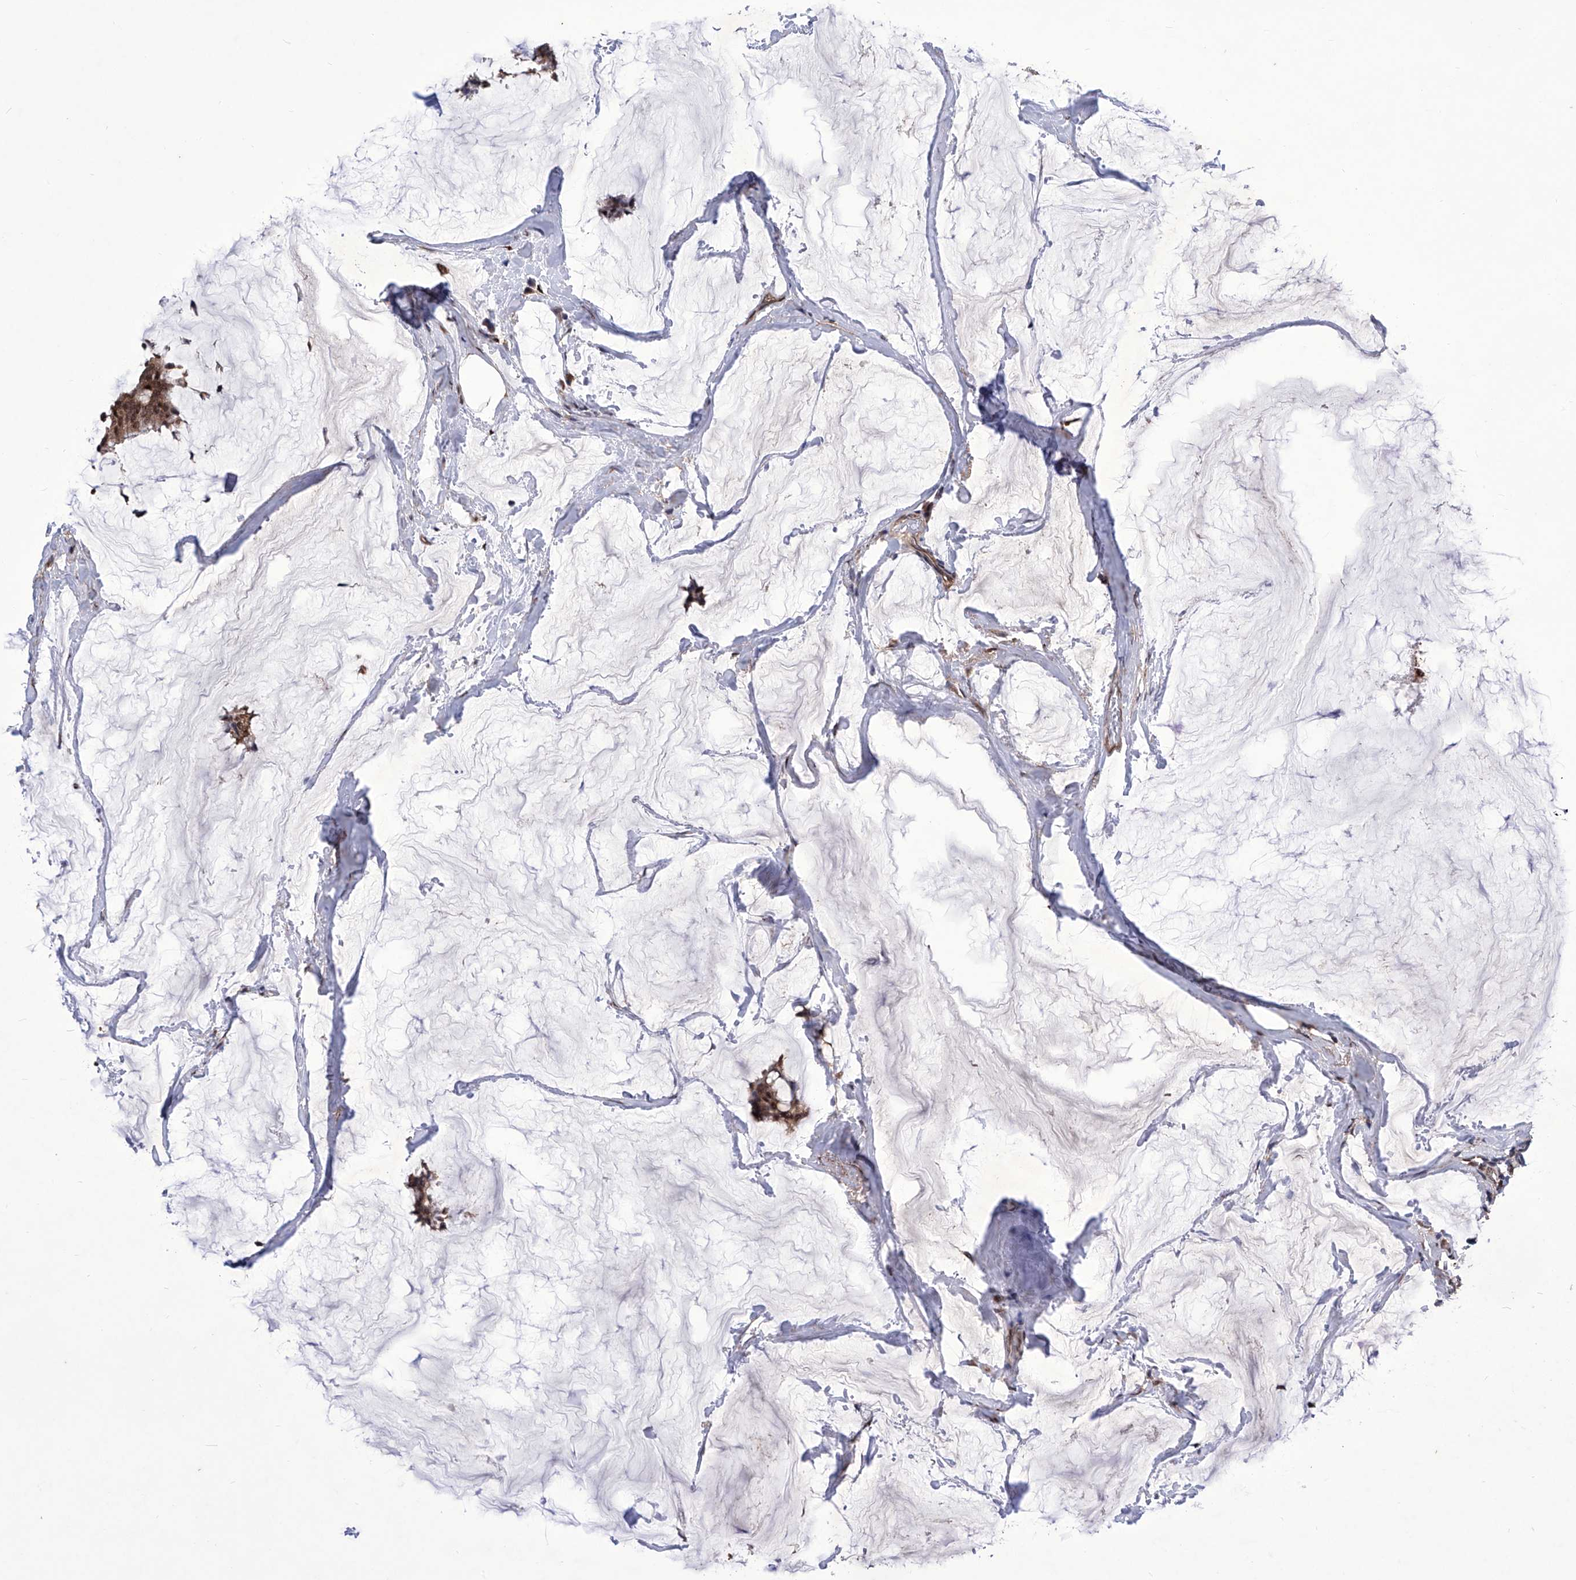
{"staining": {"intensity": "moderate", "quantity": ">75%", "location": "cytoplasmic/membranous,nuclear"}, "tissue": "breast cancer", "cell_type": "Tumor cells", "image_type": "cancer", "snomed": [{"axis": "morphology", "description": "Duct carcinoma"}, {"axis": "topography", "description": "Breast"}], "caption": "The photomicrograph exhibits a brown stain indicating the presence of a protein in the cytoplasmic/membranous and nuclear of tumor cells in breast cancer.", "gene": "KTI12", "patient": {"sex": "female", "age": 93}}